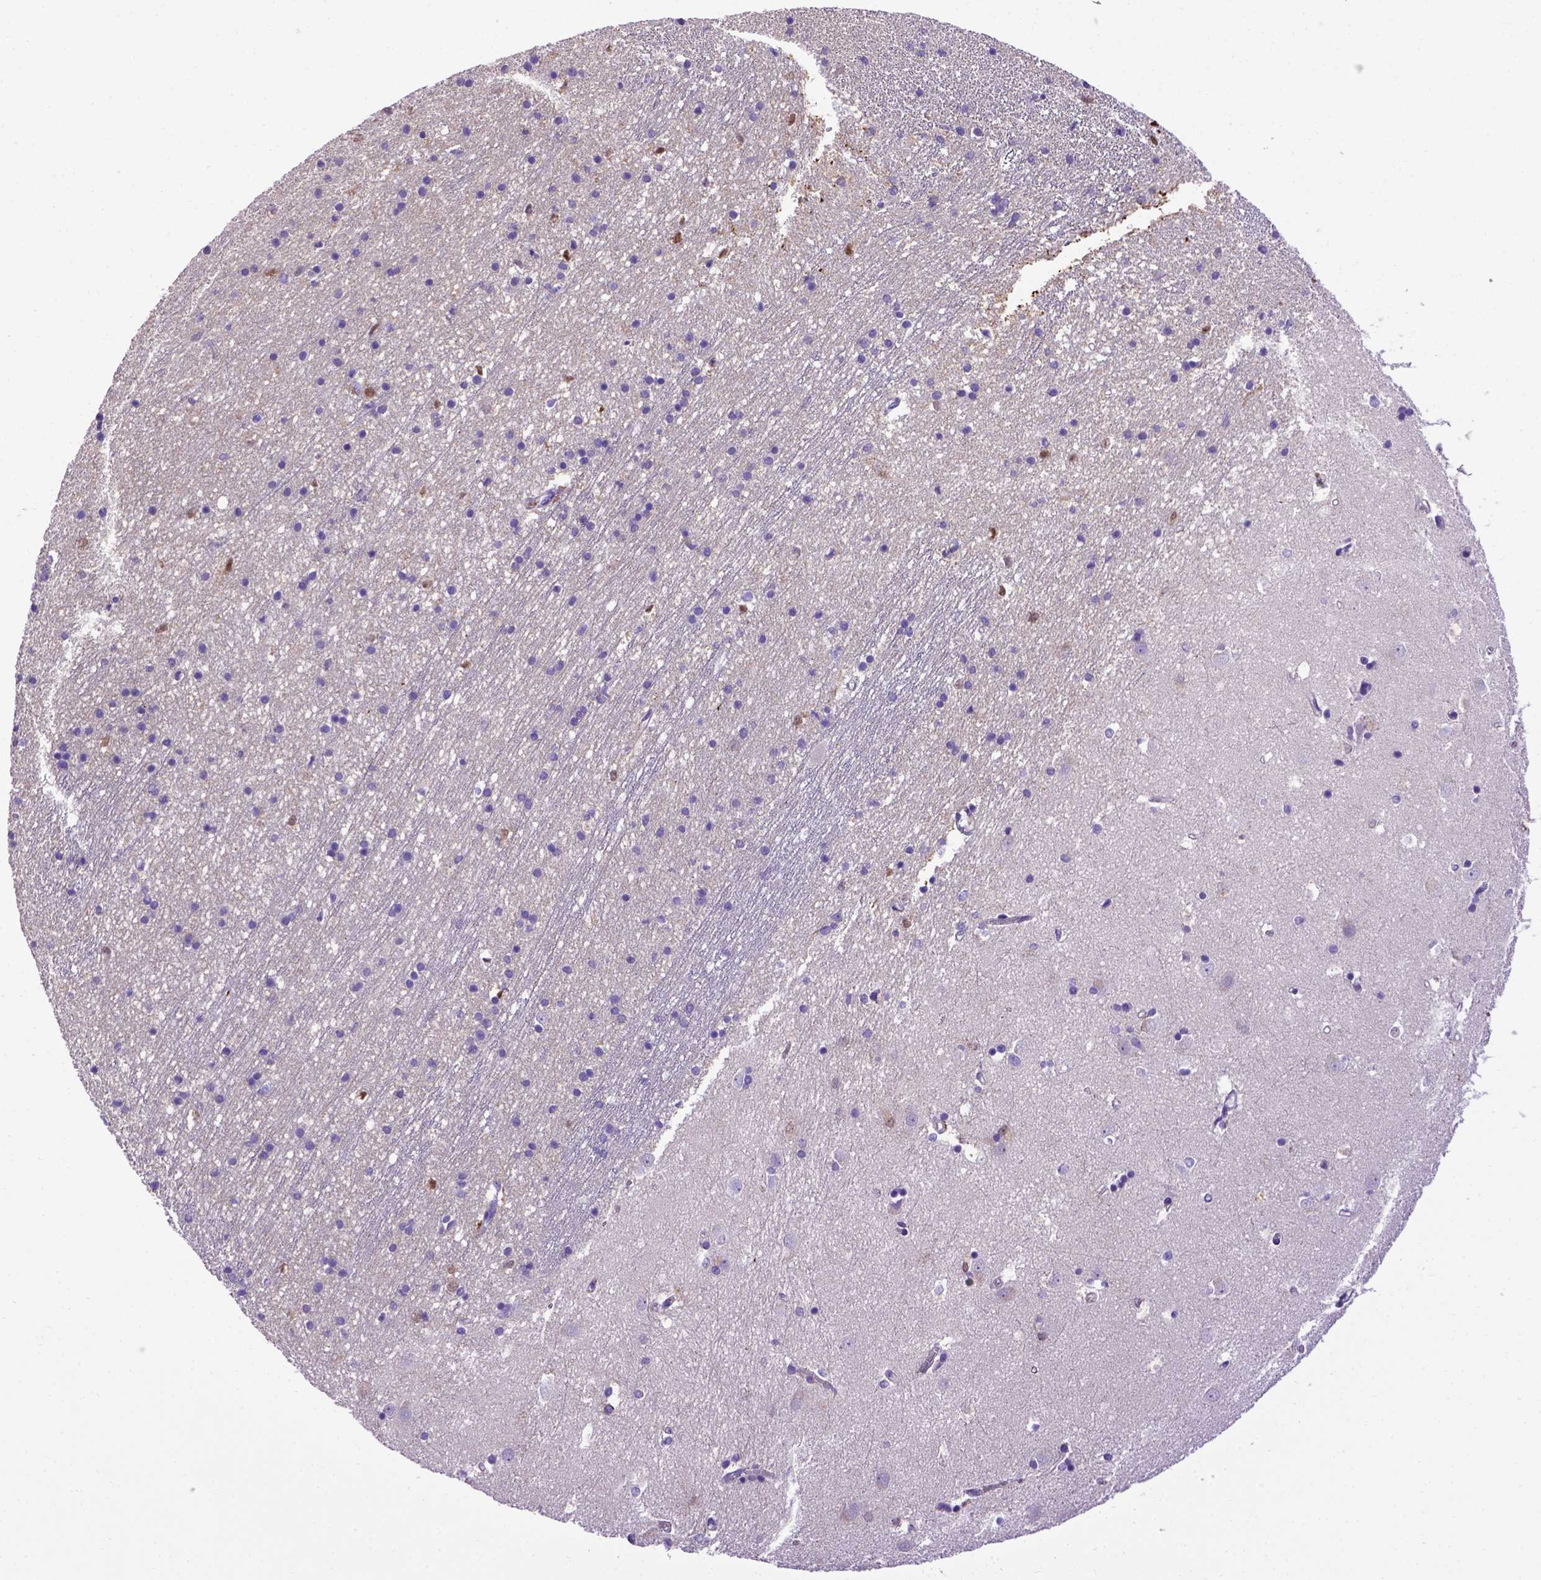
{"staining": {"intensity": "moderate", "quantity": "<25%", "location": "nuclear"}, "tissue": "caudate", "cell_type": "Glial cells", "image_type": "normal", "snomed": [{"axis": "morphology", "description": "Normal tissue, NOS"}, {"axis": "topography", "description": "Lateral ventricle wall"}], "caption": "Protein expression analysis of benign human caudate reveals moderate nuclear positivity in about <25% of glial cells. (DAB IHC, brown staining for protein, blue staining for nuclei).", "gene": "ADAM12", "patient": {"sex": "male", "age": 54}}